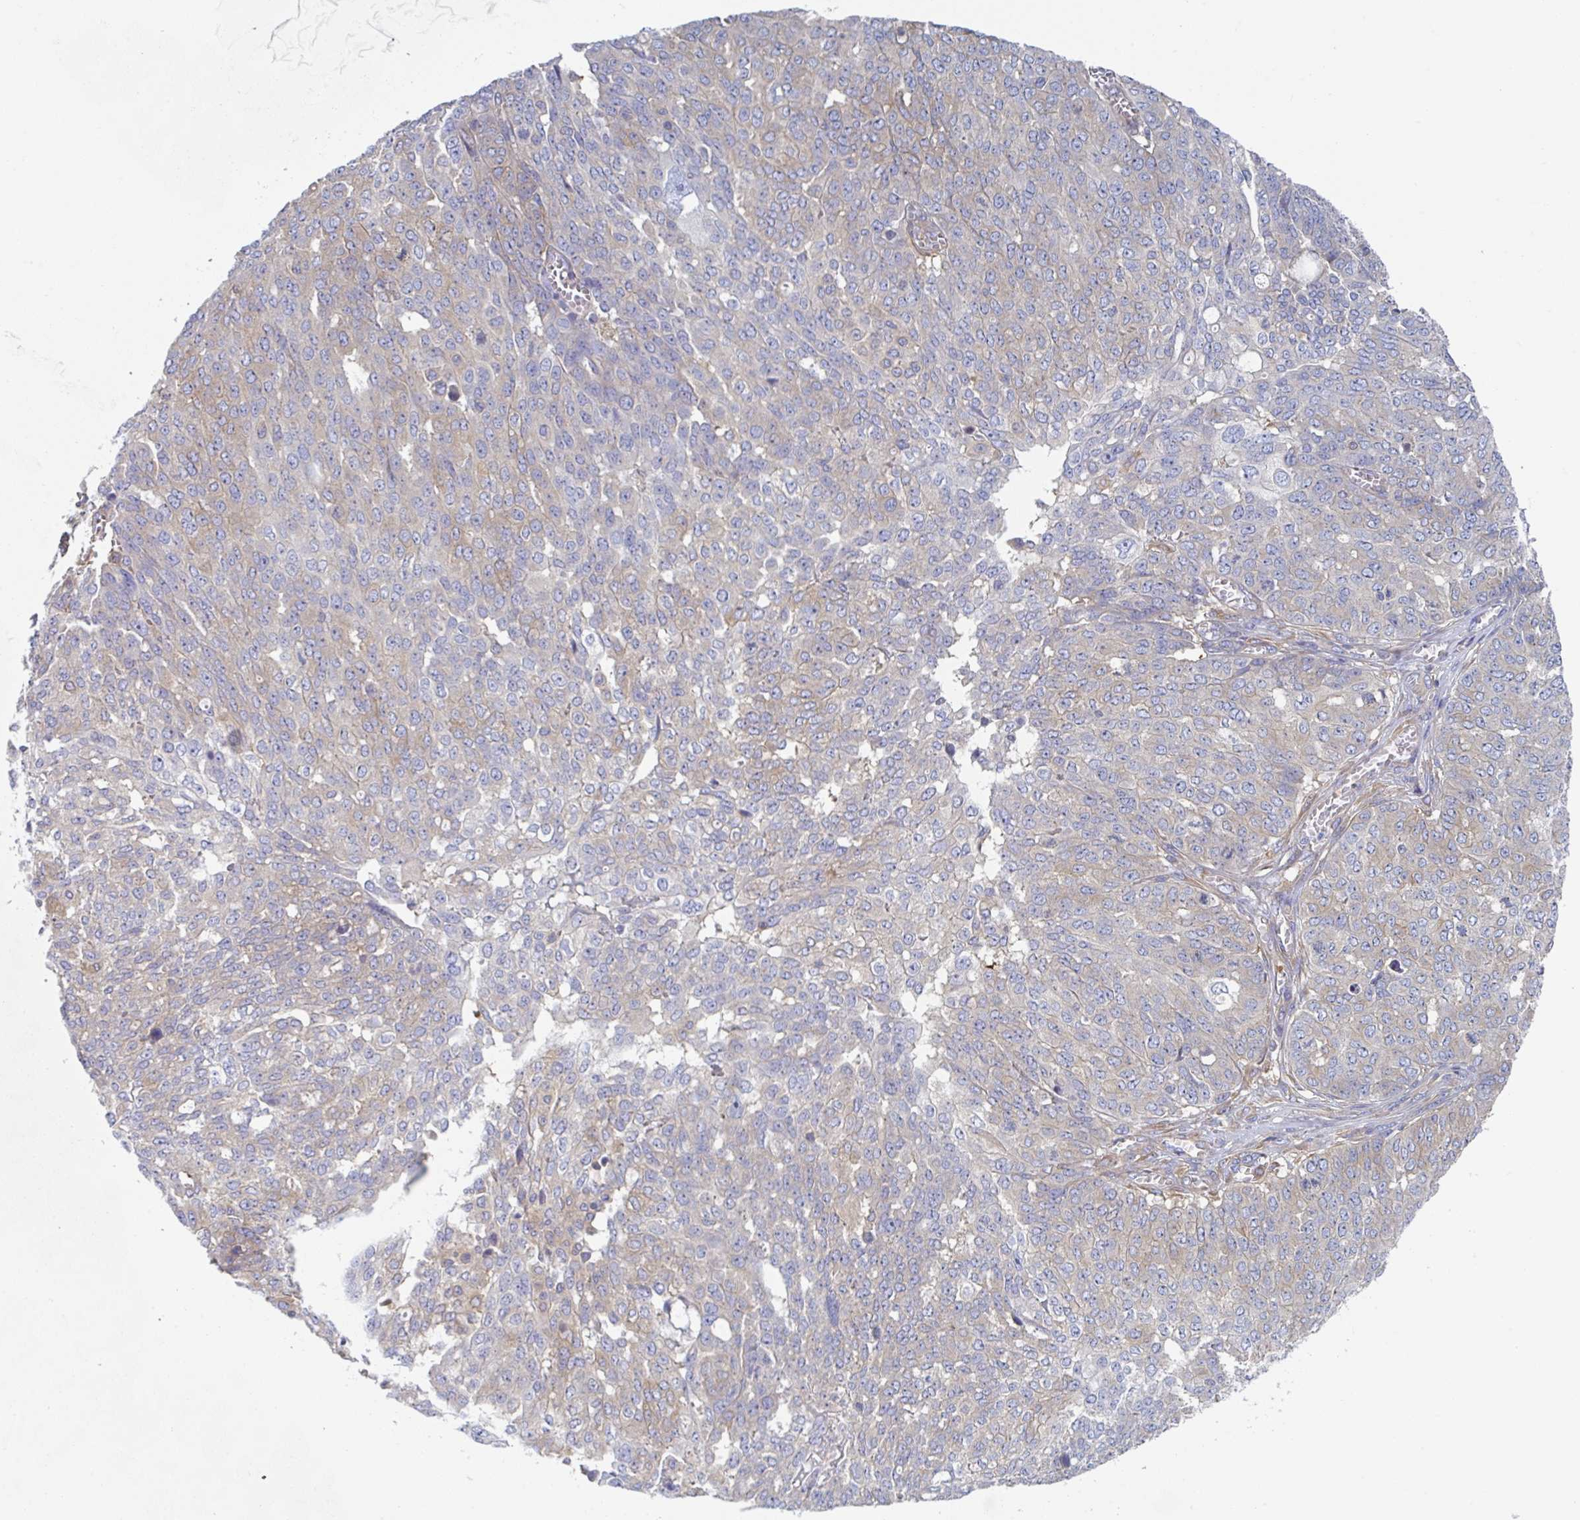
{"staining": {"intensity": "weak", "quantity": "<25%", "location": "cytoplasmic/membranous"}, "tissue": "ovarian cancer", "cell_type": "Tumor cells", "image_type": "cancer", "snomed": [{"axis": "morphology", "description": "Cystadenocarcinoma, serous, NOS"}, {"axis": "topography", "description": "Soft tissue"}, {"axis": "topography", "description": "Ovary"}], "caption": "DAB (3,3'-diaminobenzidine) immunohistochemical staining of ovarian serous cystadenocarcinoma reveals no significant positivity in tumor cells.", "gene": "AMPD2", "patient": {"sex": "female", "age": 57}}